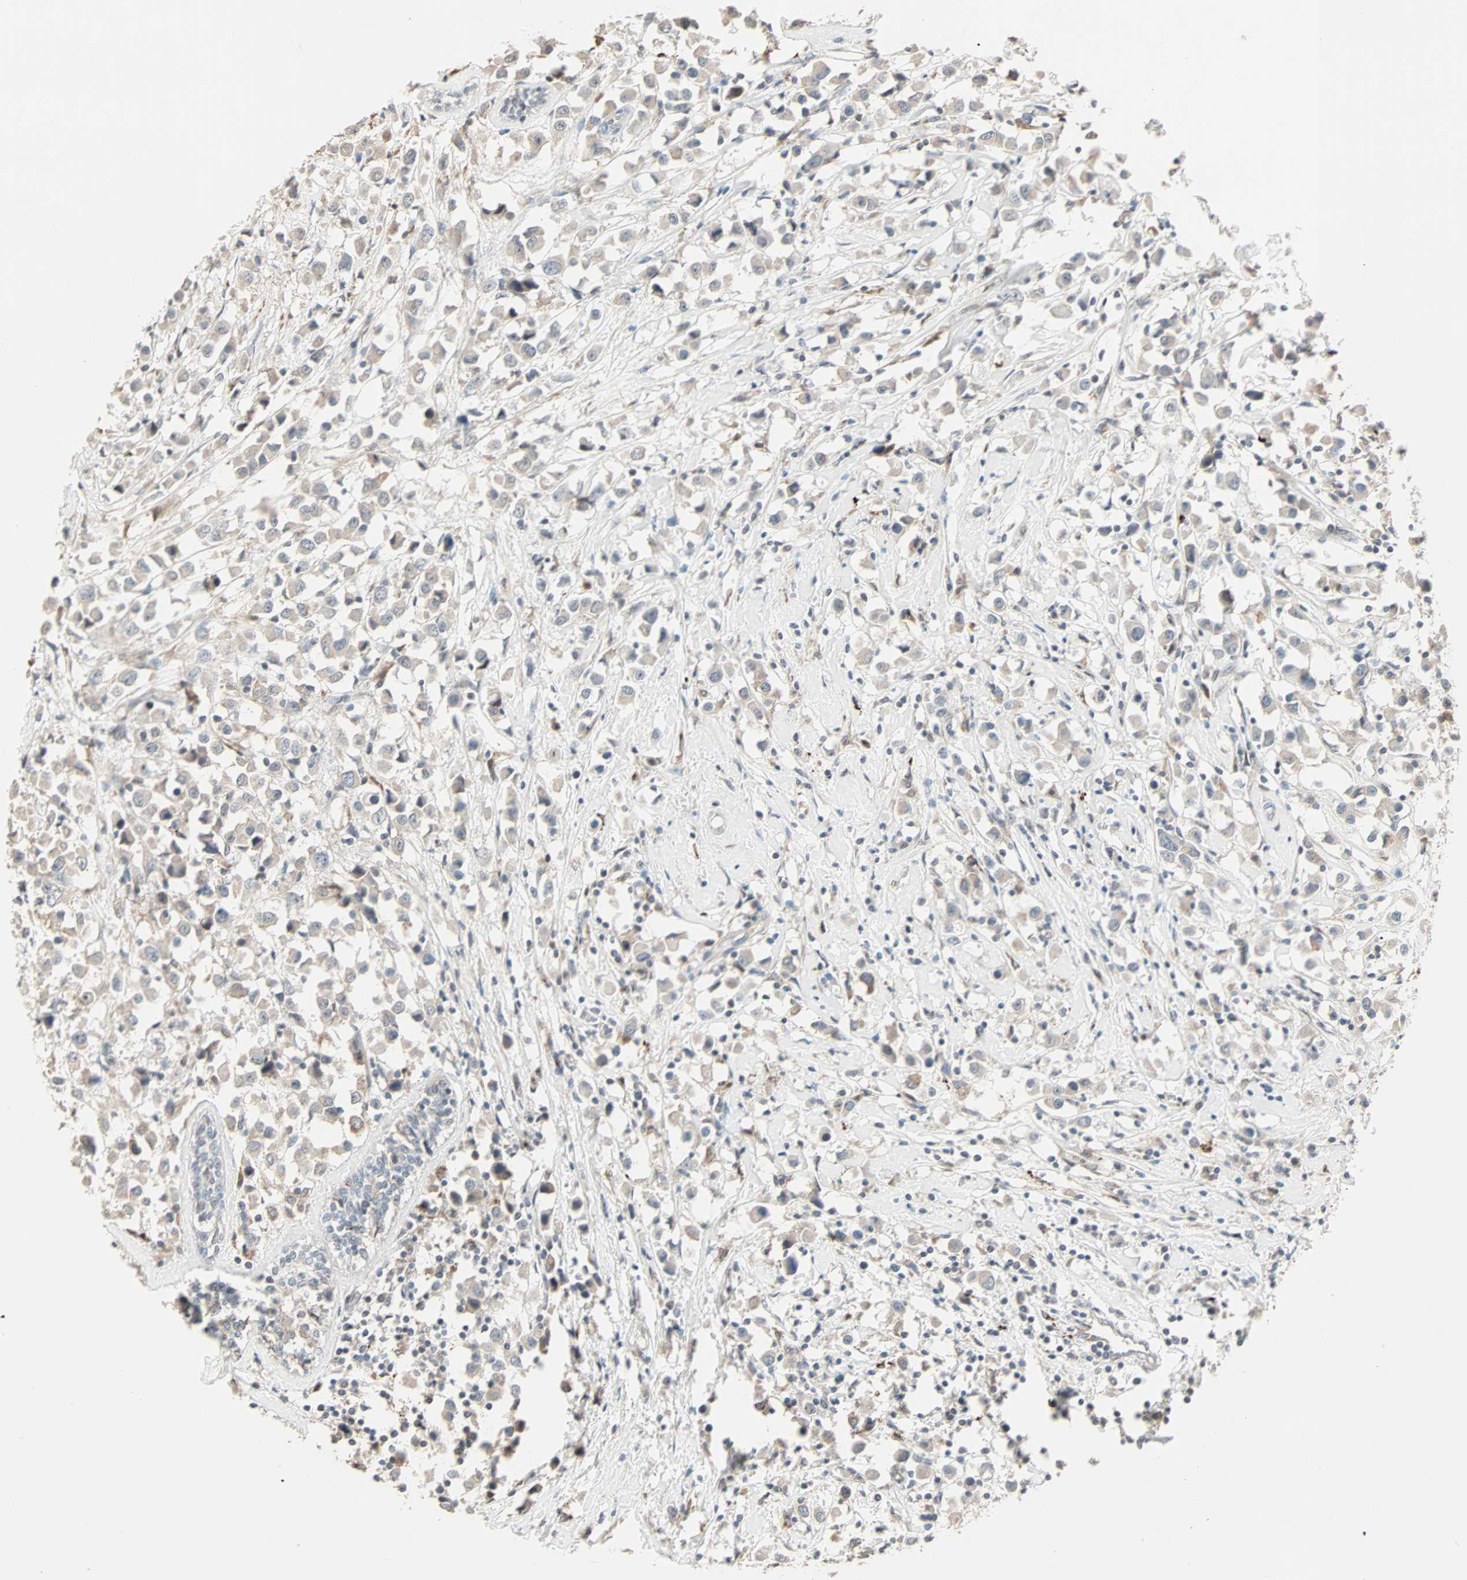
{"staining": {"intensity": "weak", "quantity": ">75%", "location": "cytoplasmic/membranous"}, "tissue": "breast cancer", "cell_type": "Tumor cells", "image_type": "cancer", "snomed": [{"axis": "morphology", "description": "Duct carcinoma"}, {"axis": "topography", "description": "Breast"}], "caption": "Immunohistochemistry (IHC) photomicrograph of human breast invasive ductal carcinoma stained for a protein (brown), which exhibits low levels of weak cytoplasmic/membranous staining in approximately >75% of tumor cells.", "gene": "KDM4A", "patient": {"sex": "female", "age": 61}}